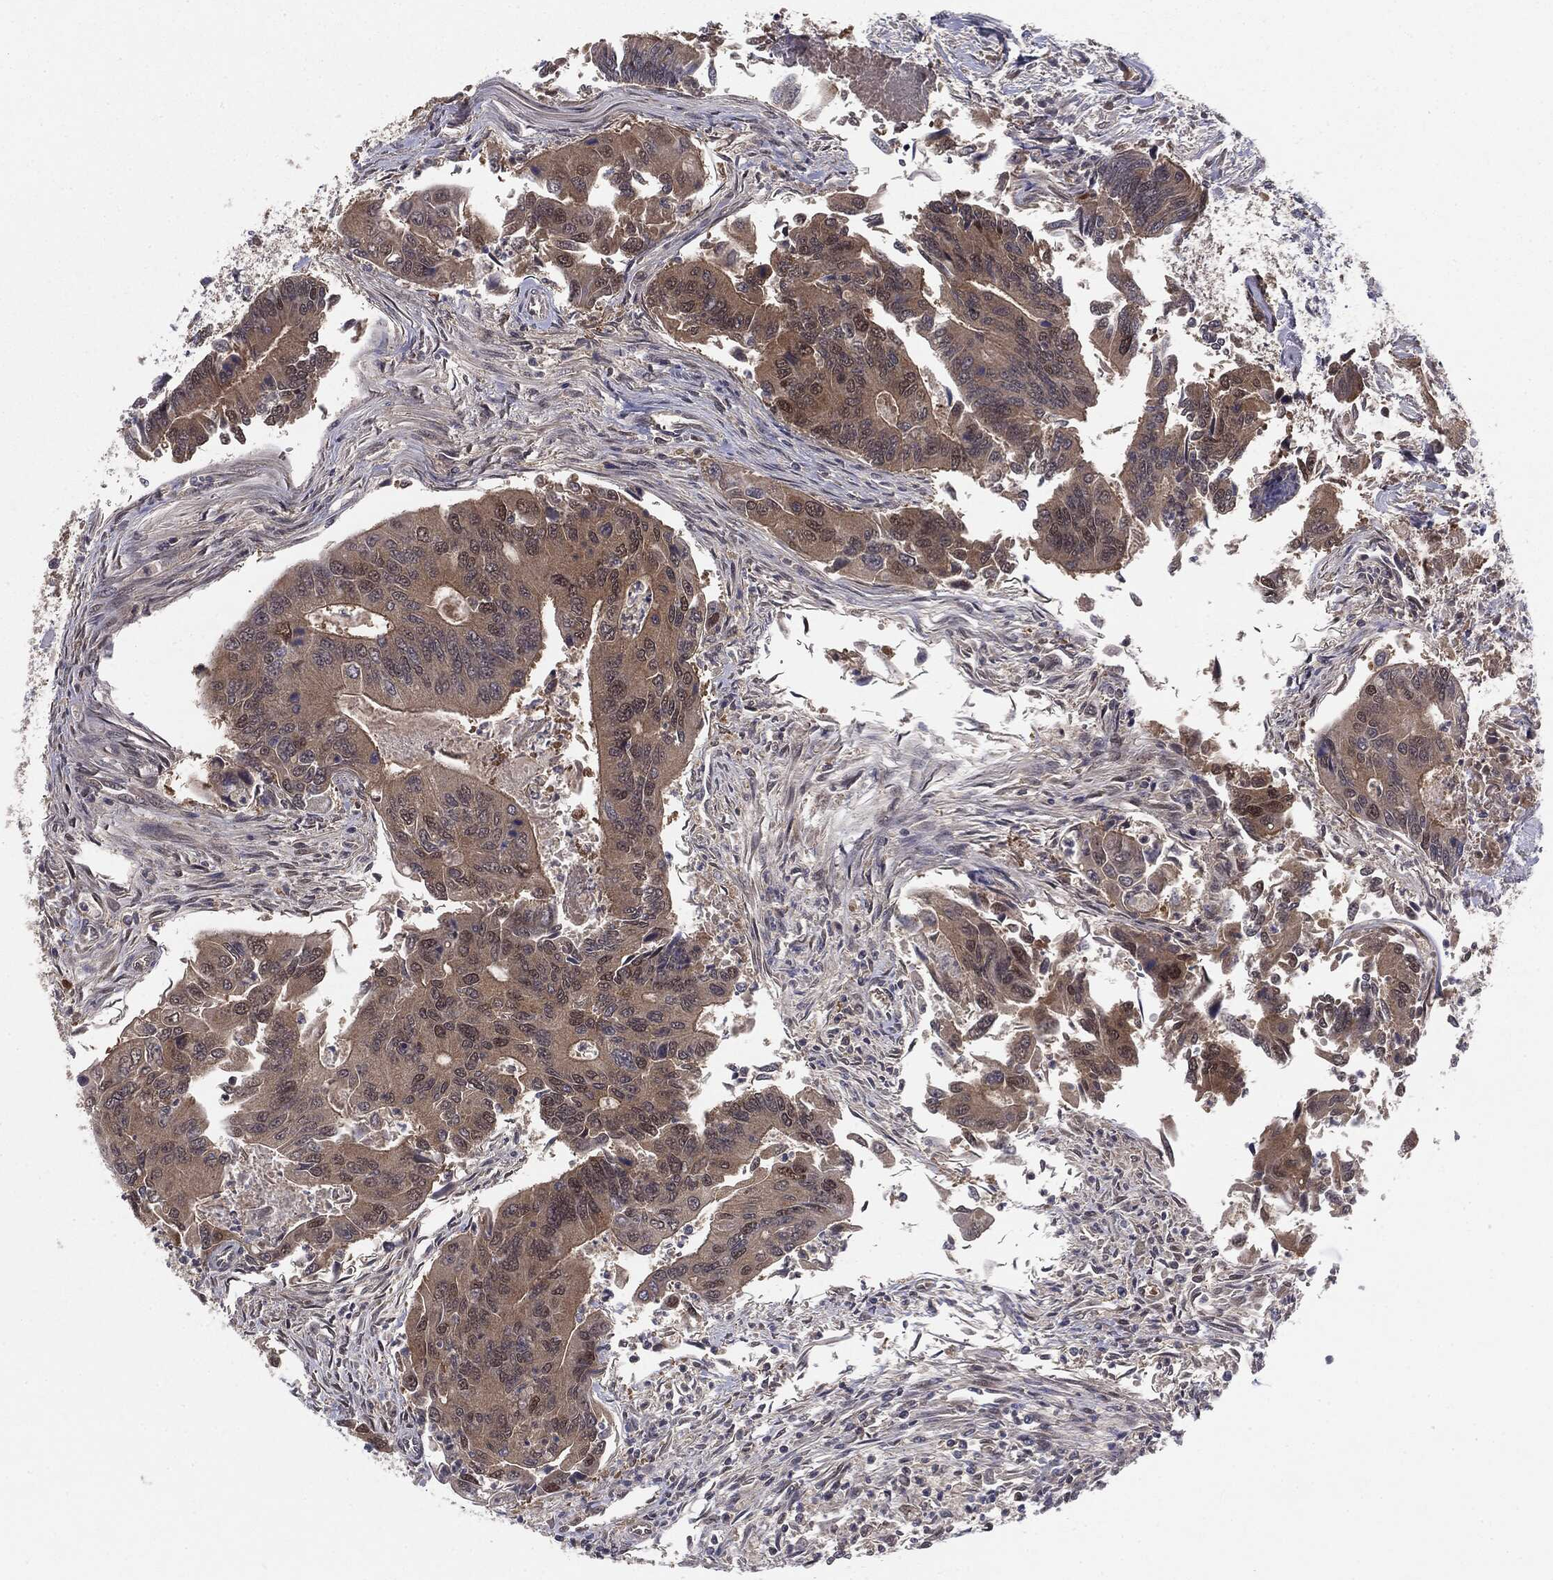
{"staining": {"intensity": "moderate", "quantity": ">75%", "location": "cytoplasmic/membranous"}, "tissue": "colorectal cancer", "cell_type": "Tumor cells", "image_type": "cancer", "snomed": [{"axis": "morphology", "description": "Adenocarcinoma, NOS"}, {"axis": "topography", "description": "Colon"}], "caption": "Colorectal cancer stained with a brown dye shows moderate cytoplasmic/membranous positive positivity in approximately >75% of tumor cells.", "gene": "KRT7", "patient": {"sex": "female", "age": 67}}